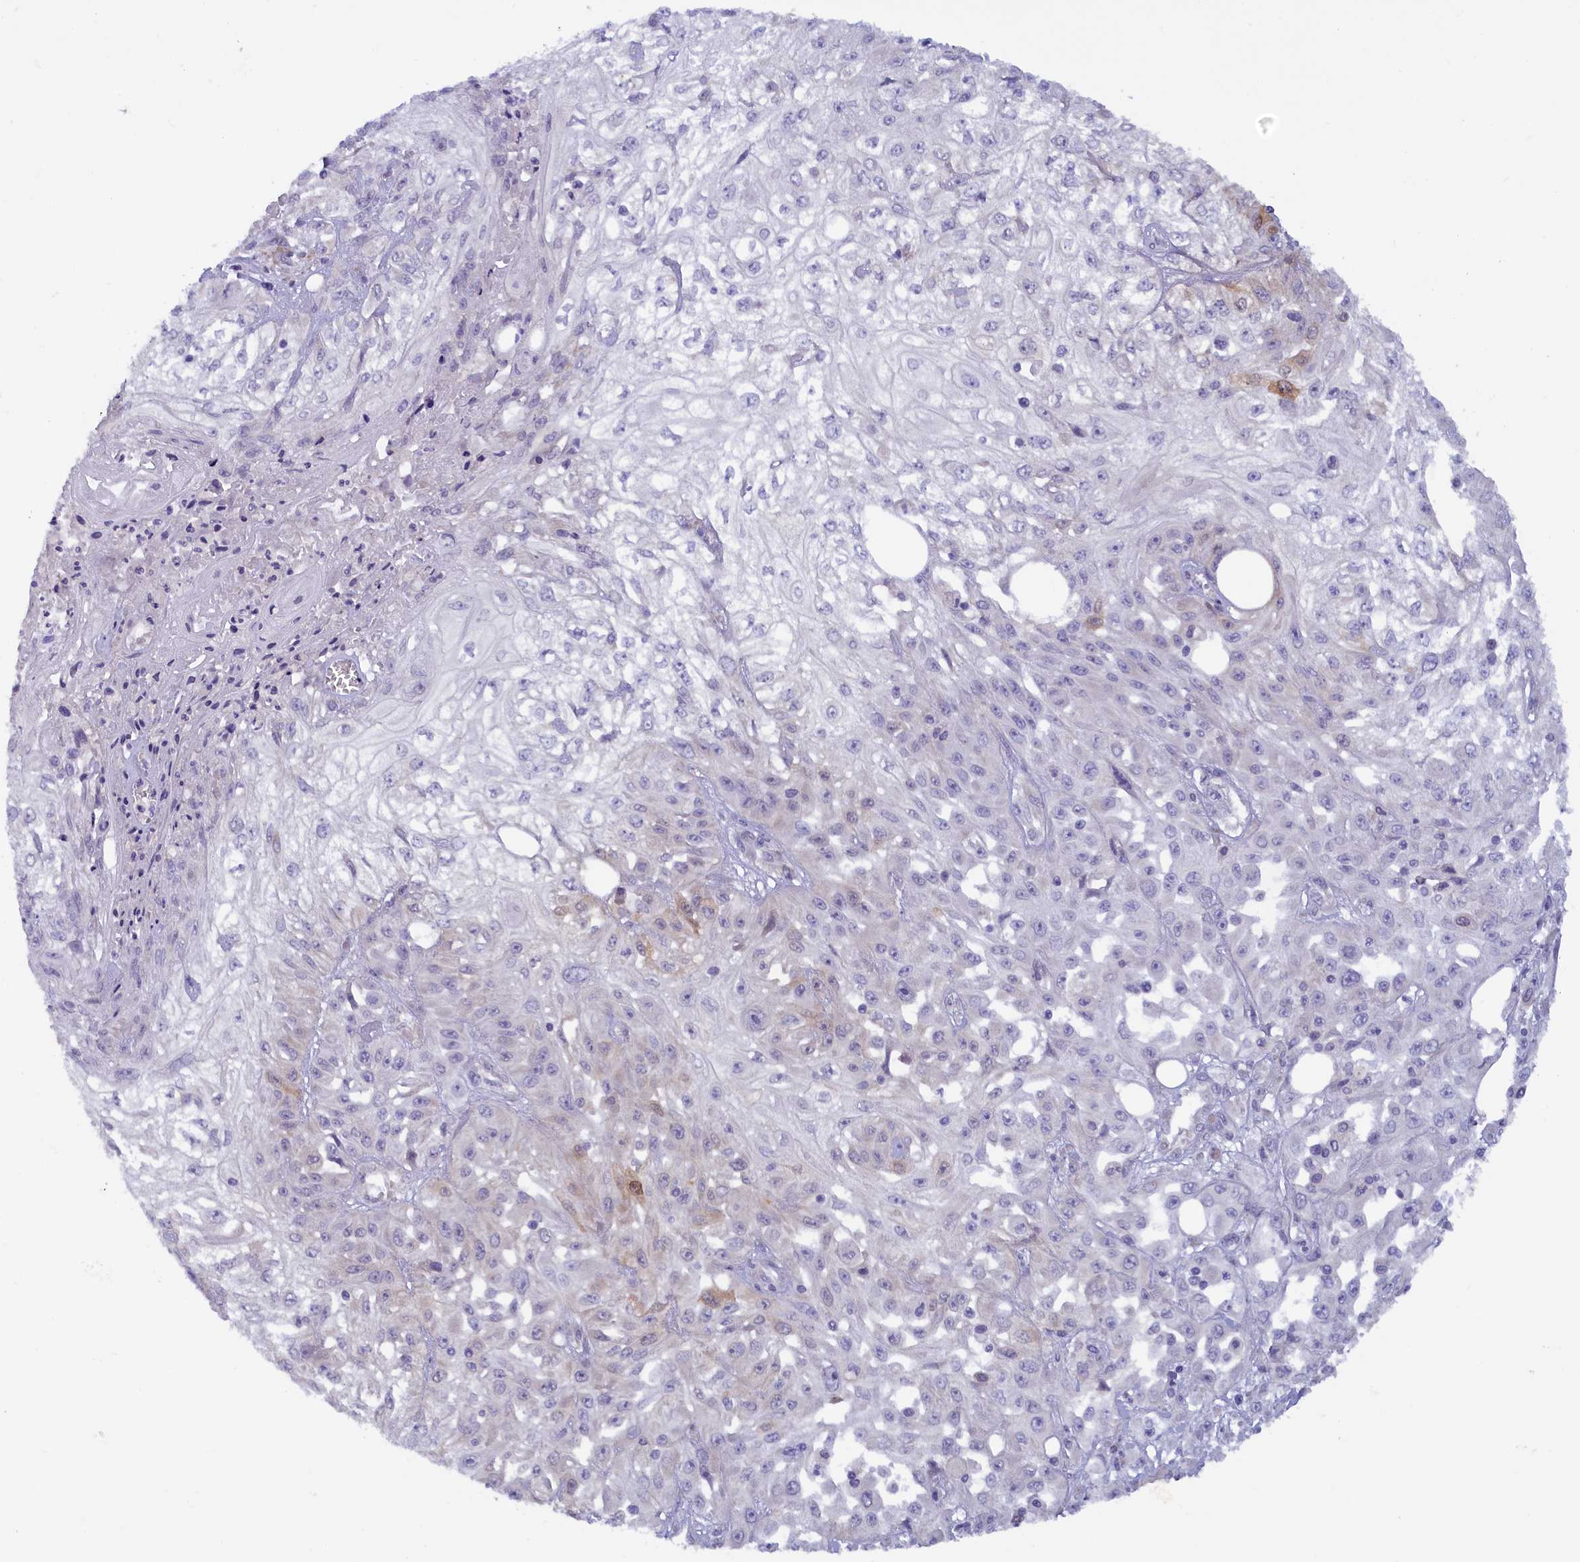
{"staining": {"intensity": "weak", "quantity": "<25%", "location": "nuclear"}, "tissue": "skin cancer", "cell_type": "Tumor cells", "image_type": "cancer", "snomed": [{"axis": "morphology", "description": "Squamous cell carcinoma, NOS"}, {"axis": "morphology", "description": "Squamous cell carcinoma, metastatic, NOS"}, {"axis": "topography", "description": "Skin"}, {"axis": "topography", "description": "Lymph node"}], "caption": "The immunohistochemistry (IHC) image has no significant staining in tumor cells of skin cancer (metastatic squamous cell carcinoma) tissue.", "gene": "ZSWIM4", "patient": {"sex": "male", "age": 75}}